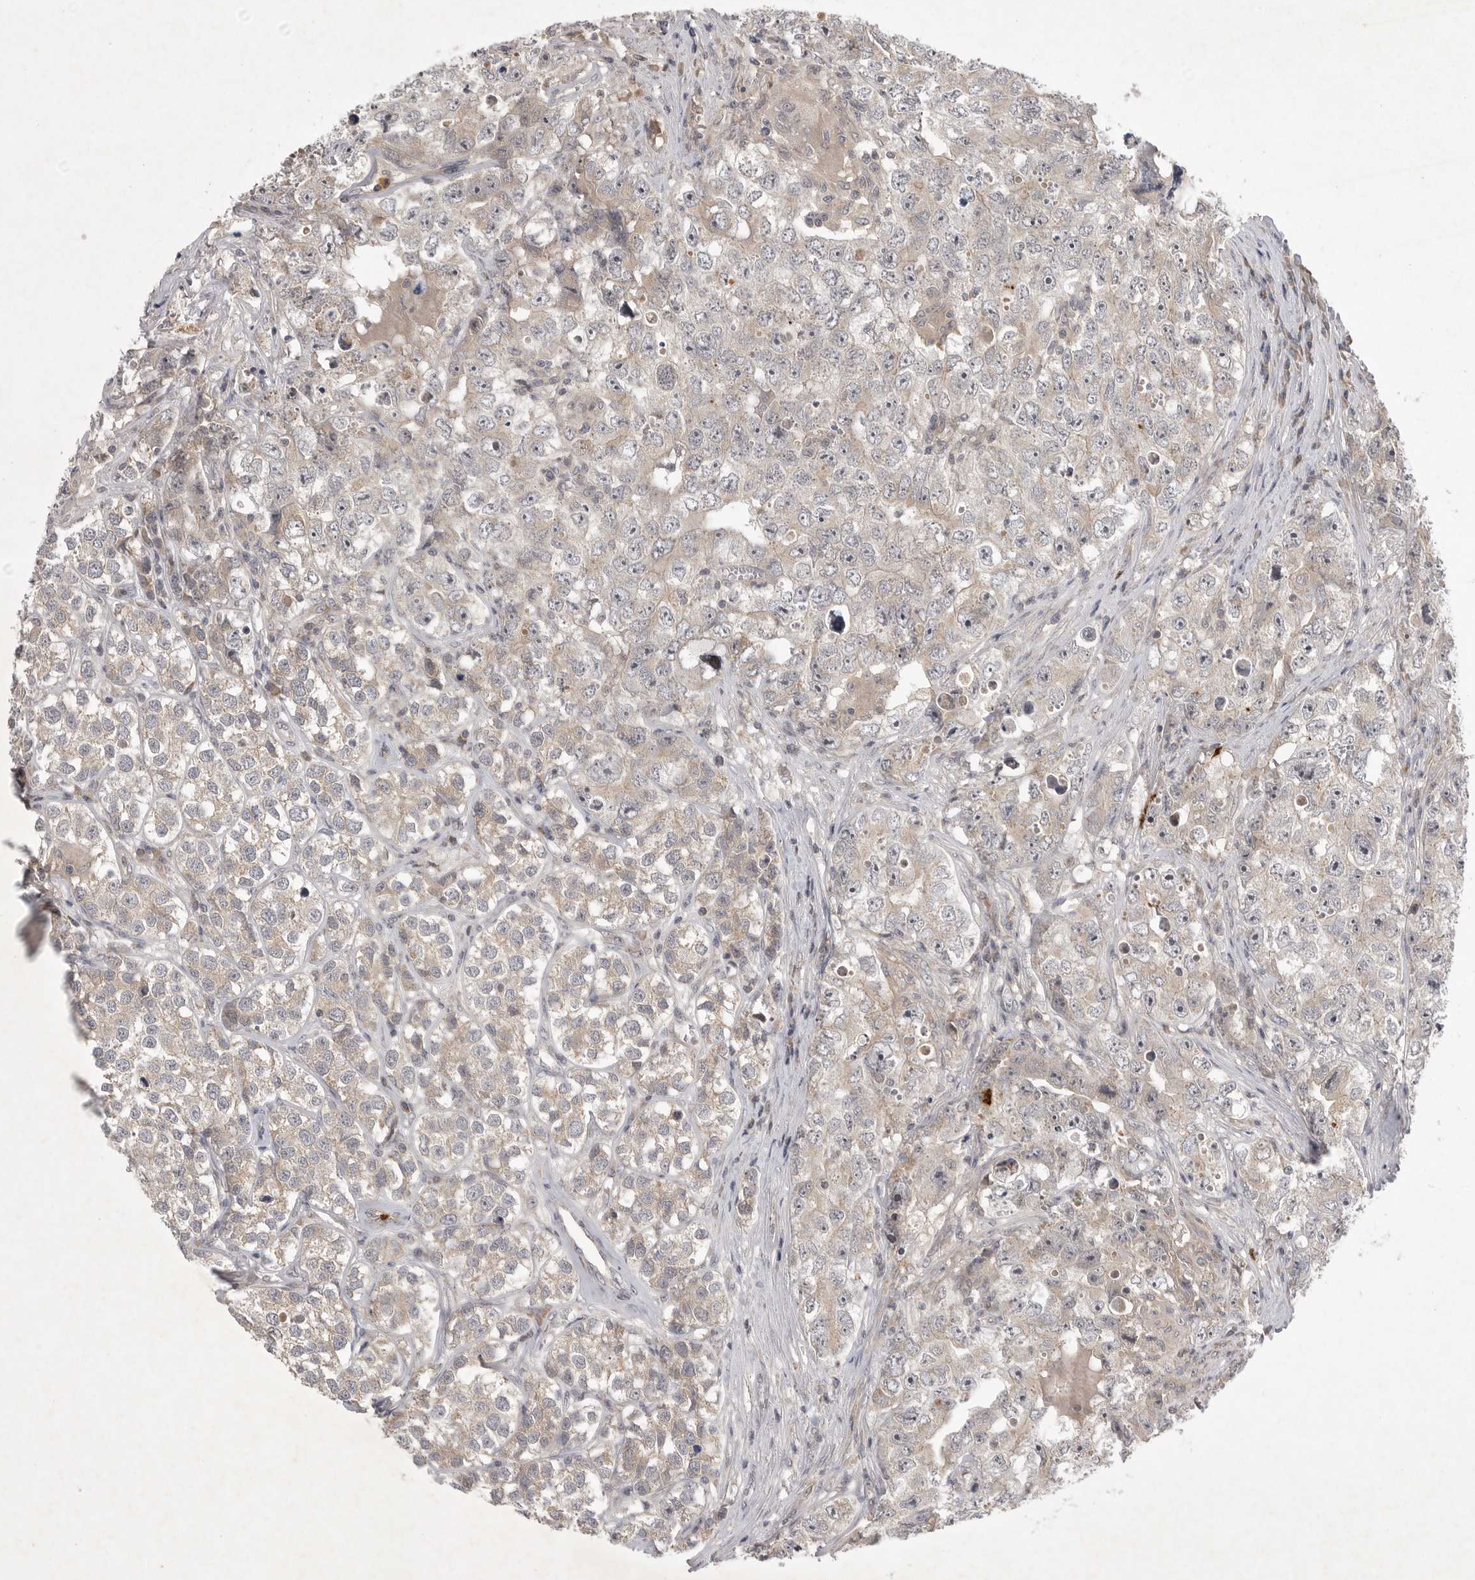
{"staining": {"intensity": "weak", "quantity": "<25%", "location": "cytoplasmic/membranous"}, "tissue": "testis cancer", "cell_type": "Tumor cells", "image_type": "cancer", "snomed": [{"axis": "morphology", "description": "Seminoma, NOS"}, {"axis": "morphology", "description": "Carcinoma, Embryonal, NOS"}, {"axis": "topography", "description": "Testis"}], "caption": "Tumor cells are negative for protein expression in human testis cancer. (Stains: DAB (3,3'-diaminobenzidine) IHC with hematoxylin counter stain, Microscopy: brightfield microscopy at high magnification).", "gene": "UBE3D", "patient": {"sex": "male", "age": 43}}